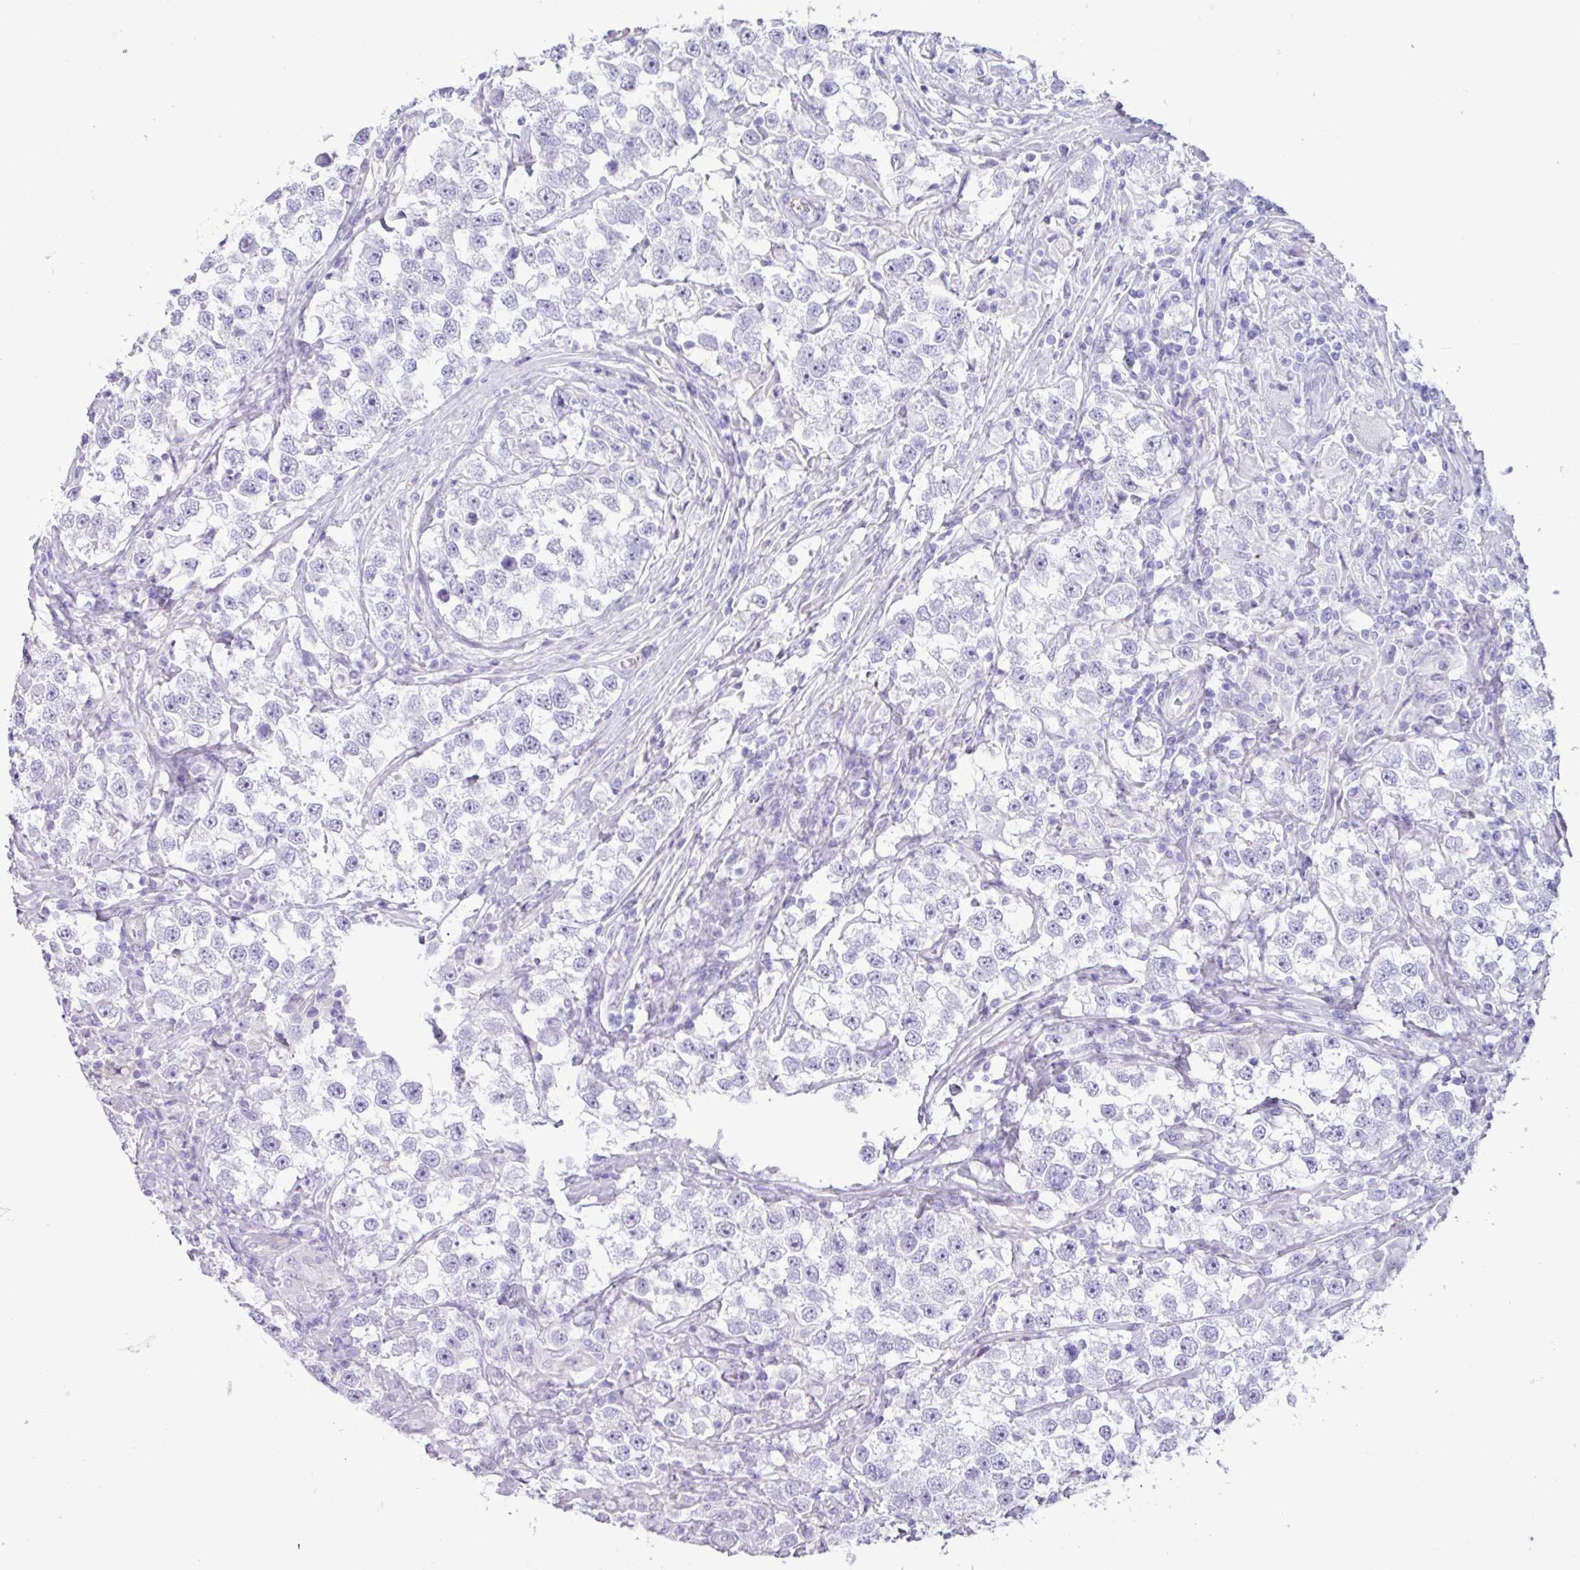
{"staining": {"intensity": "negative", "quantity": "none", "location": "none"}, "tissue": "testis cancer", "cell_type": "Tumor cells", "image_type": "cancer", "snomed": [{"axis": "morphology", "description": "Seminoma, NOS"}, {"axis": "topography", "description": "Testis"}], "caption": "DAB immunohistochemical staining of human testis cancer (seminoma) demonstrates no significant expression in tumor cells.", "gene": "CKMT2", "patient": {"sex": "male", "age": 46}}